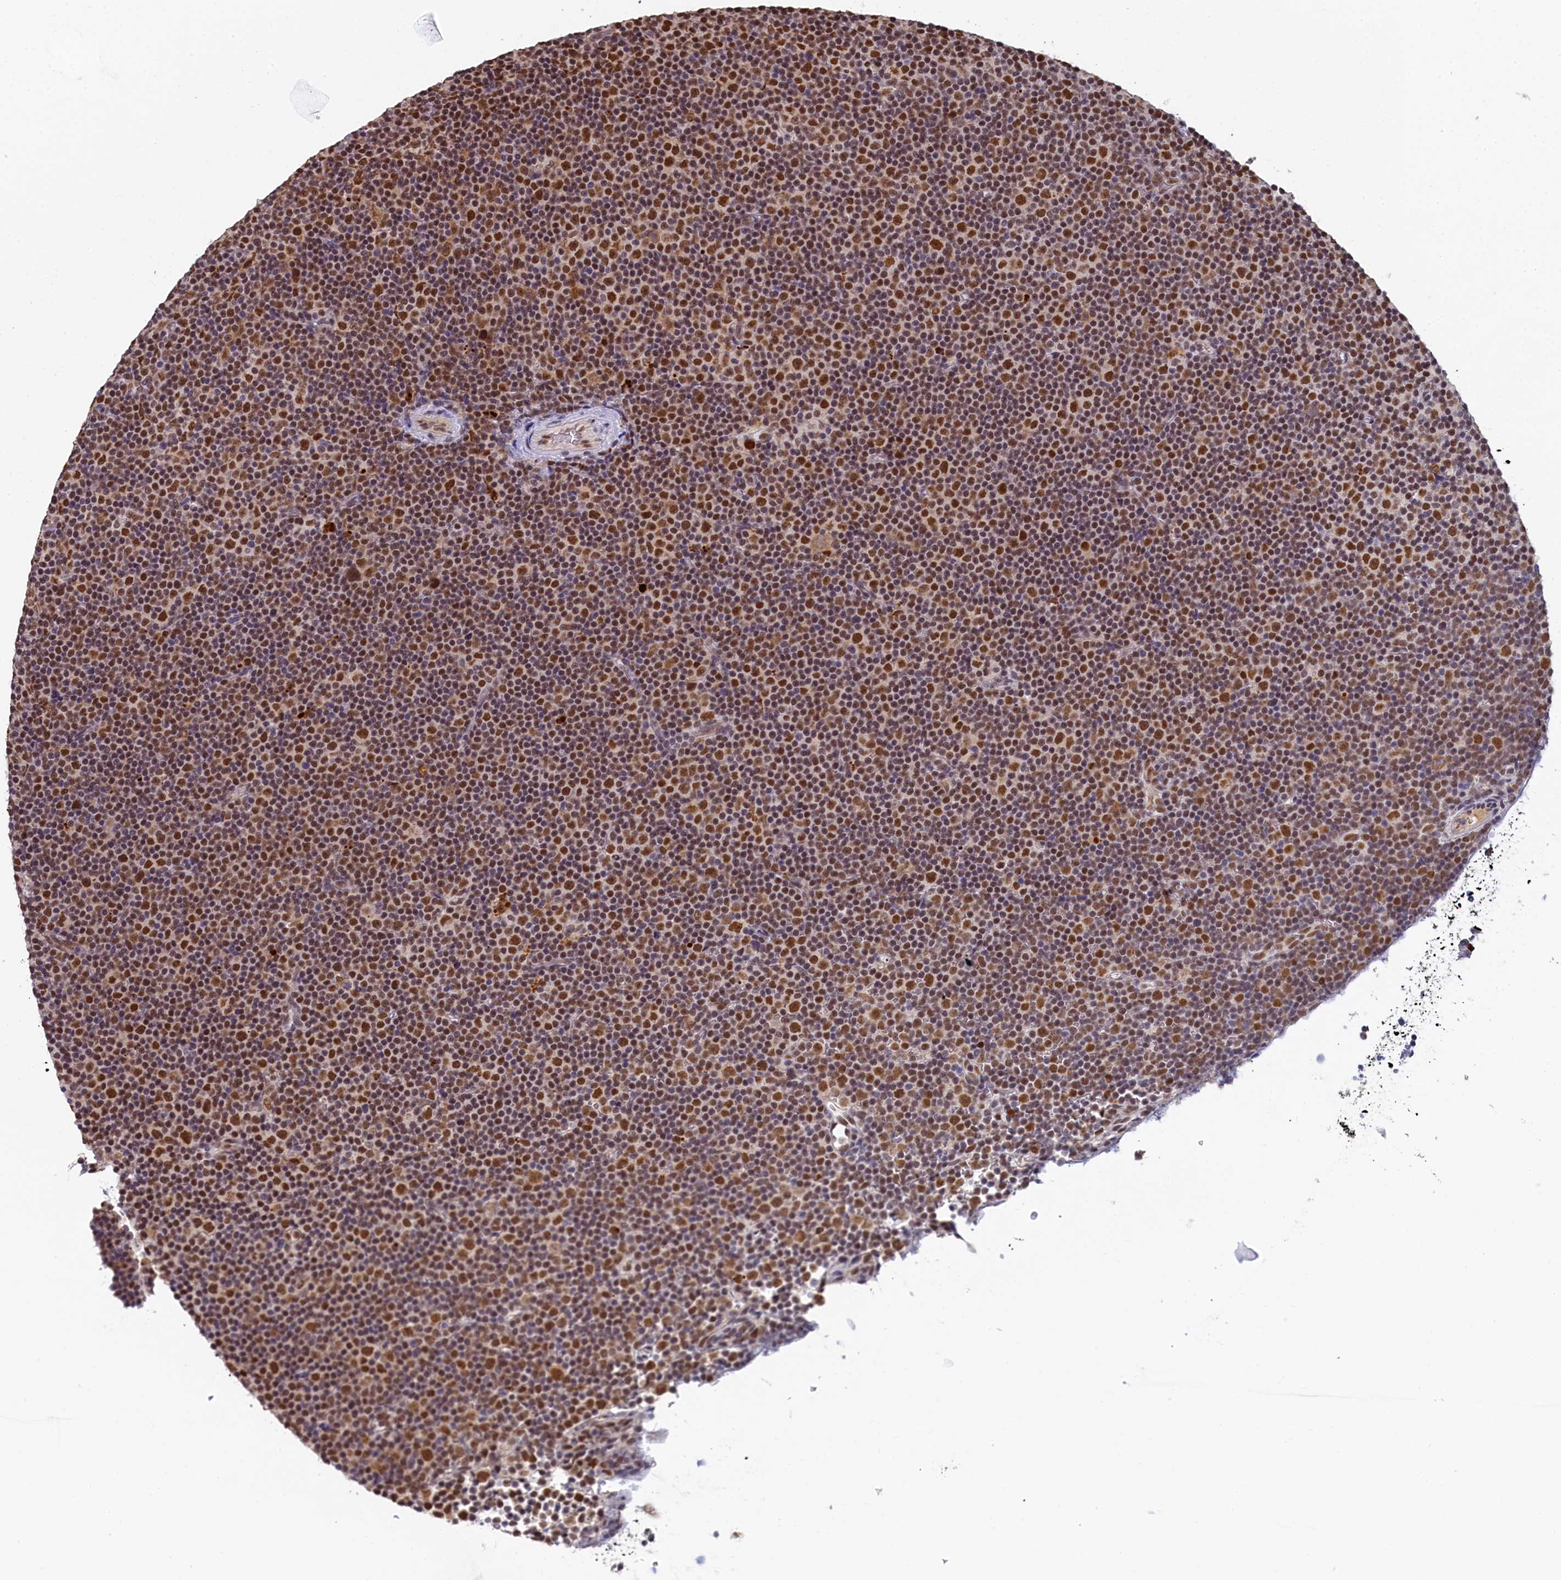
{"staining": {"intensity": "moderate", "quantity": "25%-75%", "location": "nuclear"}, "tissue": "lymphoma", "cell_type": "Tumor cells", "image_type": "cancer", "snomed": [{"axis": "morphology", "description": "Malignant lymphoma, non-Hodgkin's type, Low grade"}, {"axis": "topography", "description": "Lymph node"}], "caption": "Tumor cells display moderate nuclear staining in about 25%-75% of cells in lymphoma.", "gene": "INTS14", "patient": {"sex": "female", "age": 67}}